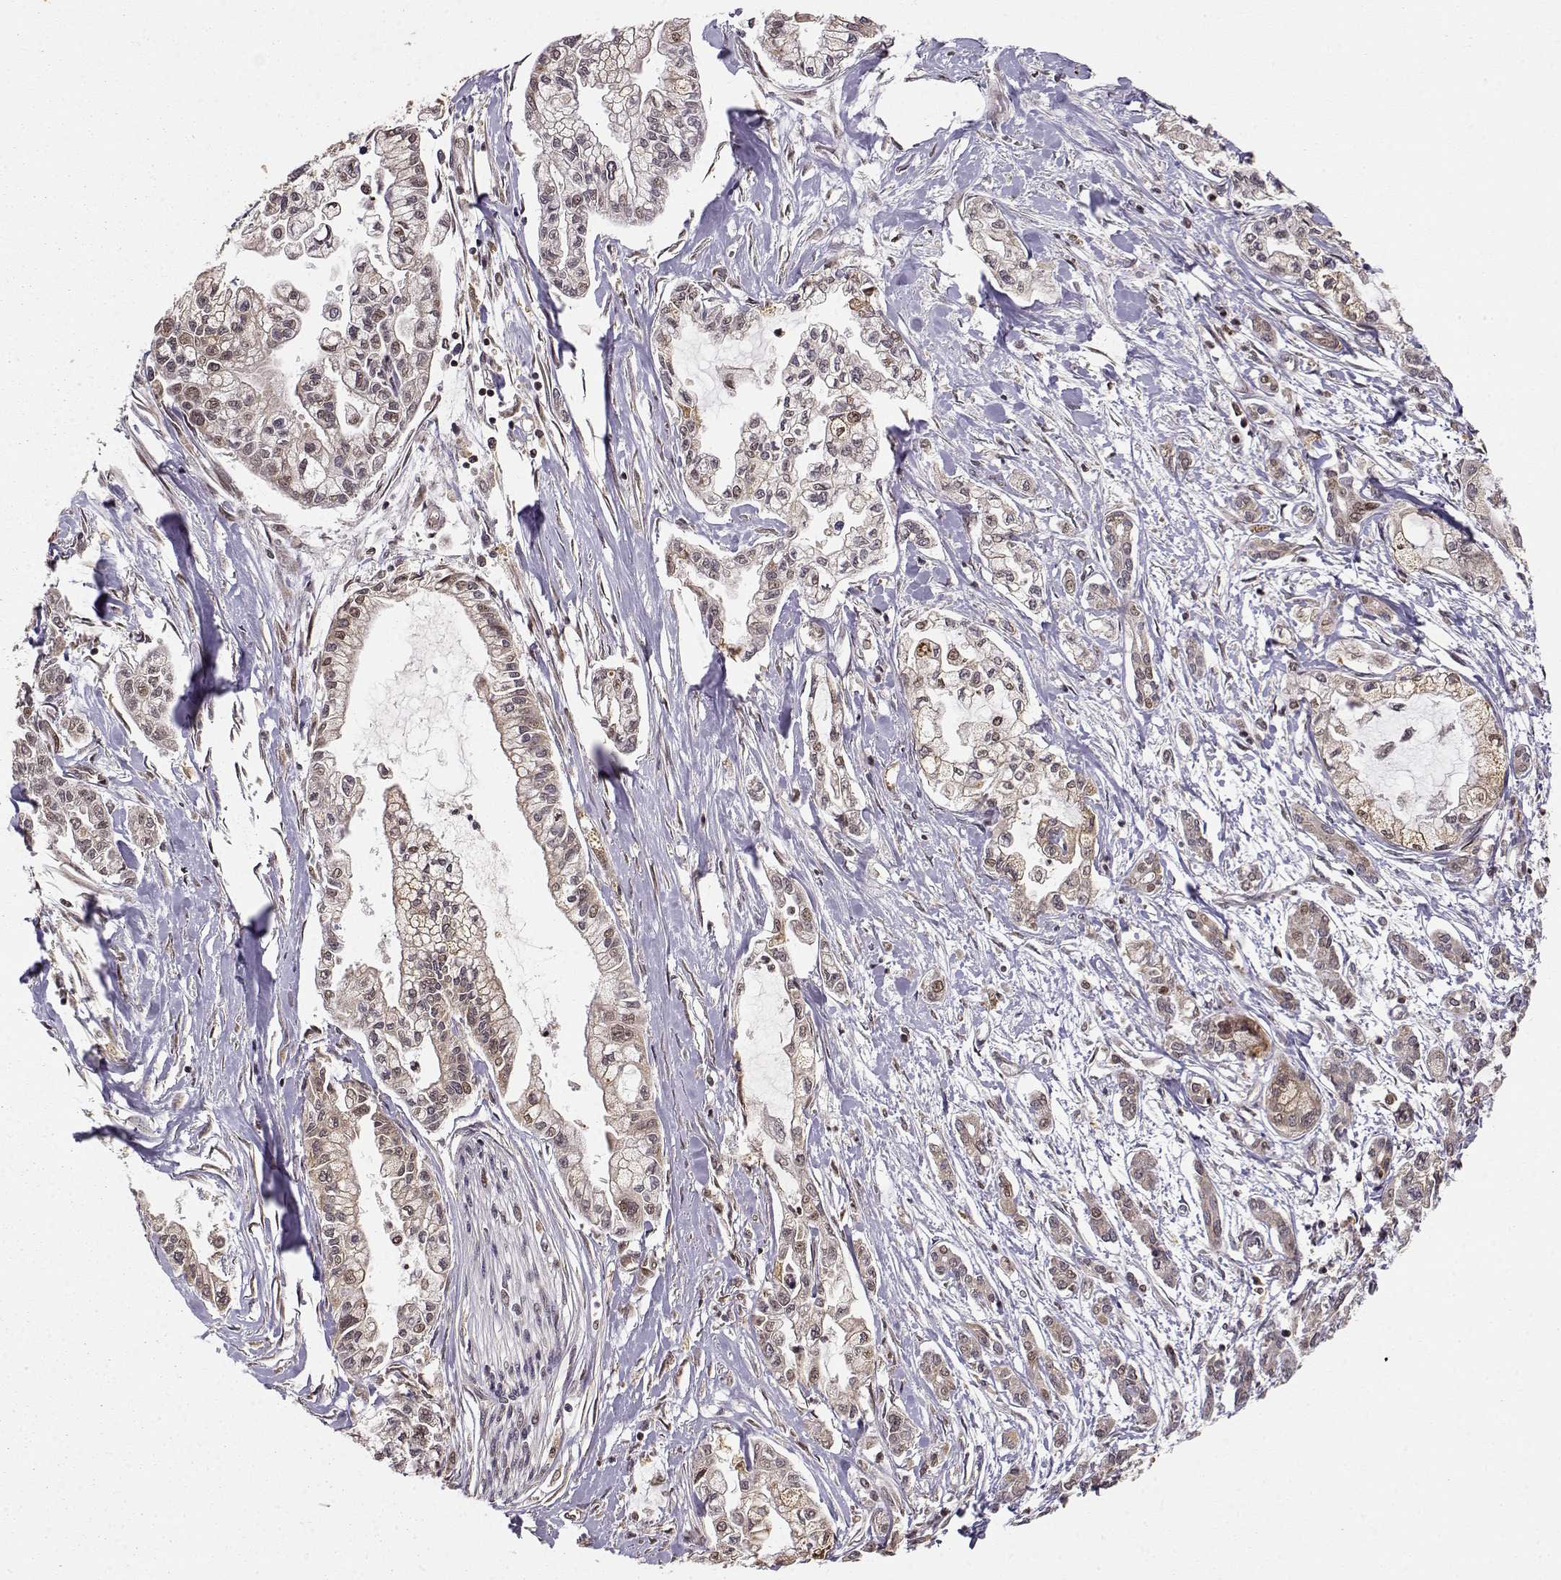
{"staining": {"intensity": "weak", "quantity": ">75%", "location": "cytoplasmic/membranous,nuclear"}, "tissue": "pancreatic cancer", "cell_type": "Tumor cells", "image_type": "cancer", "snomed": [{"axis": "morphology", "description": "Adenocarcinoma, NOS"}, {"axis": "topography", "description": "Pancreas"}], "caption": "IHC of adenocarcinoma (pancreatic) demonstrates low levels of weak cytoplasmic/membranous and nuclear positivity in approximately >75% of tumor cells.", "gene": "MAEA", "patient": {"sex": "male", "age": 54}}